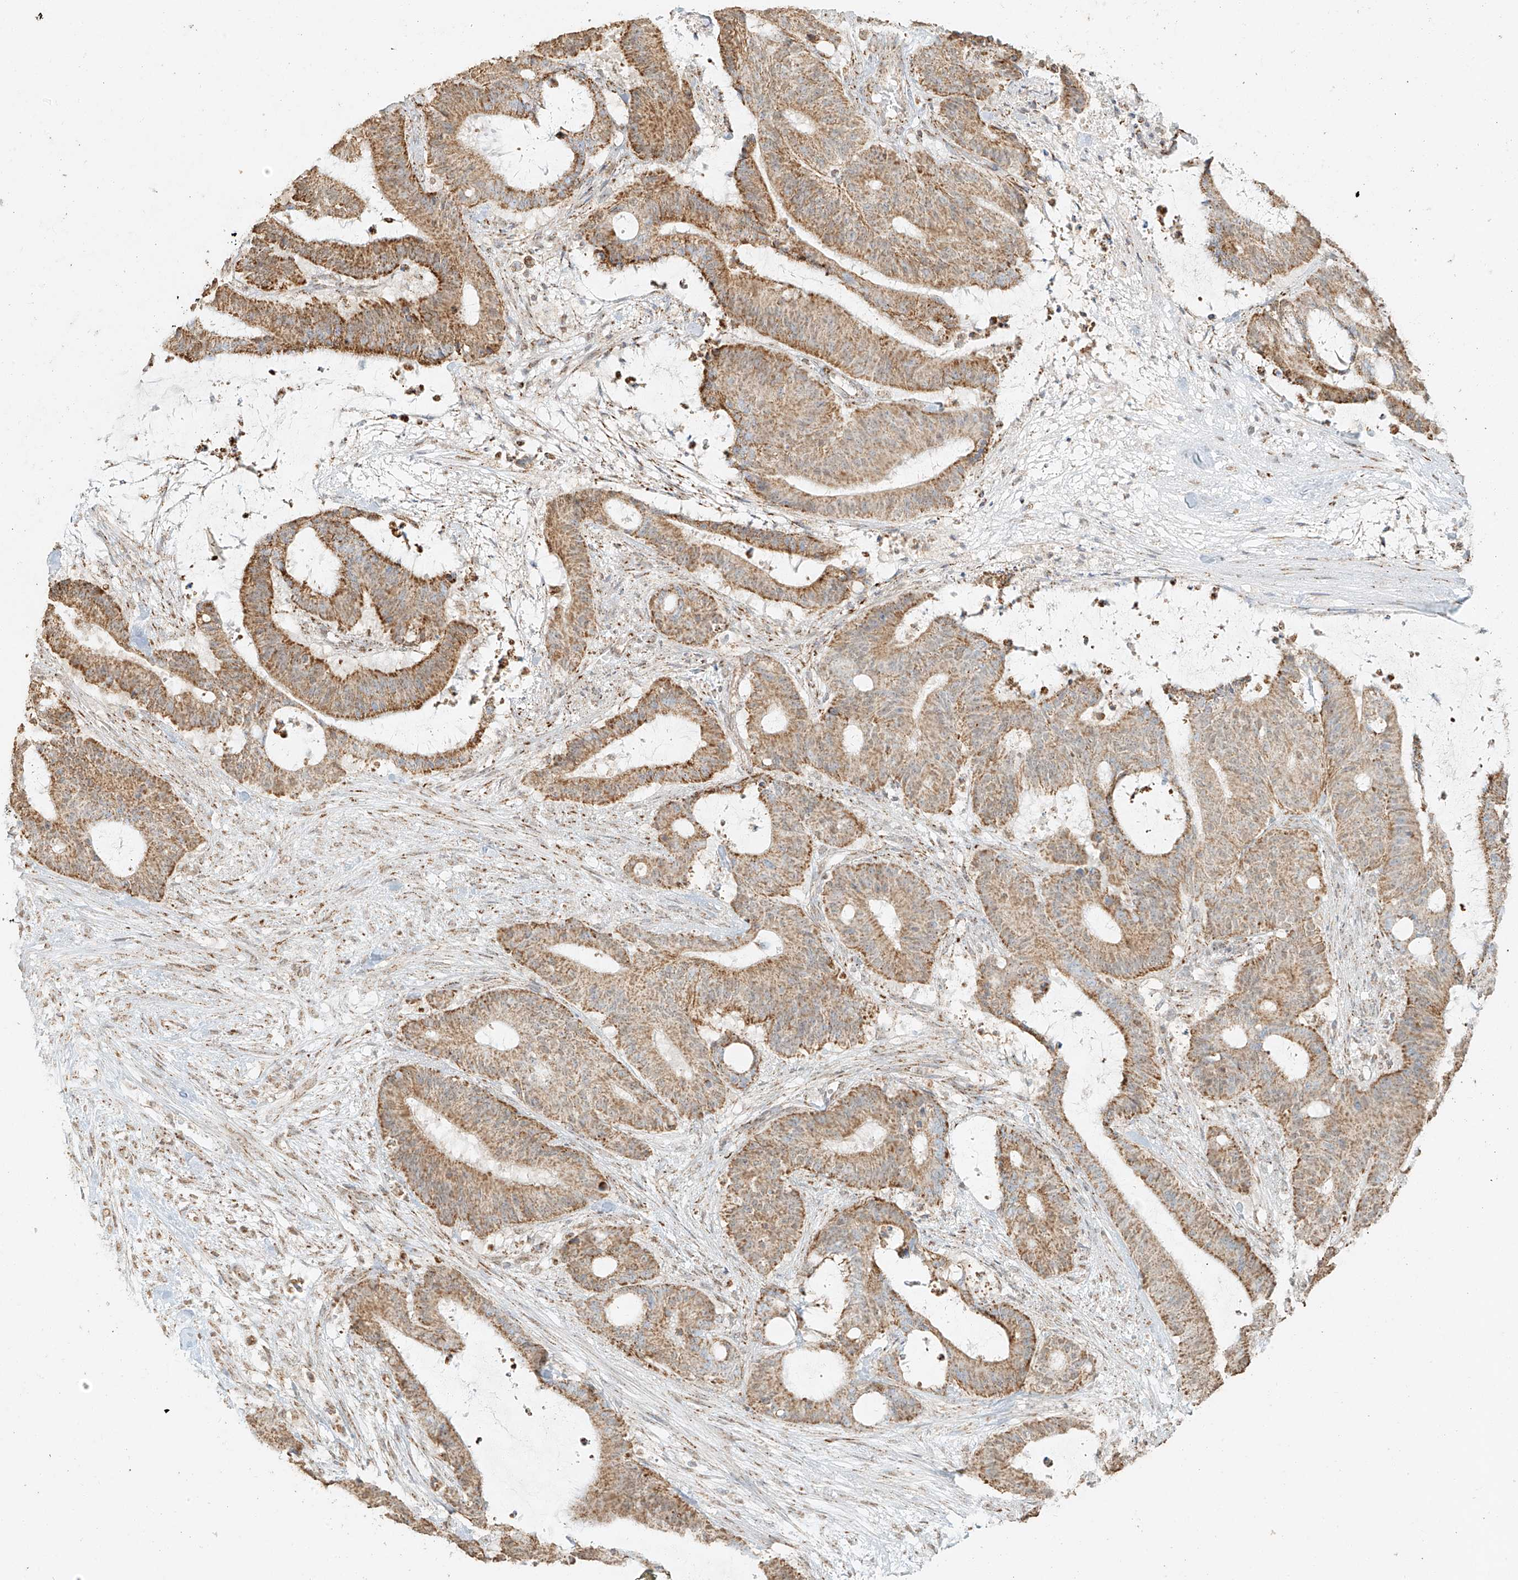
{"staining": {"intensity": "moderate", "quantity": ">75%", "location": "cytoplasmic/membranous"}, "tissue": "liver cancer", "cell_type": "Tumor cells", "image_type": "cancer", "snomed": [{"axis": "morphology", "description": "Normal tissue, NOS"}, {"axis": "morphology", "description": "Cholangiocarcinoma"}, {"axis": "topography", "description": "Liver"}, {"axis": "topography", "description": "Peripheral nerve tissue"}], "caption": "The photomicrograph exhibits immunohistochemical staining of cholangiocarcinoma (liver). There is moderate cytoplasmic/membranous expression is identified in about >75% of tumor cells.", "gene": "MIPEP", "patient": {"sex": "female", "age": 73}}